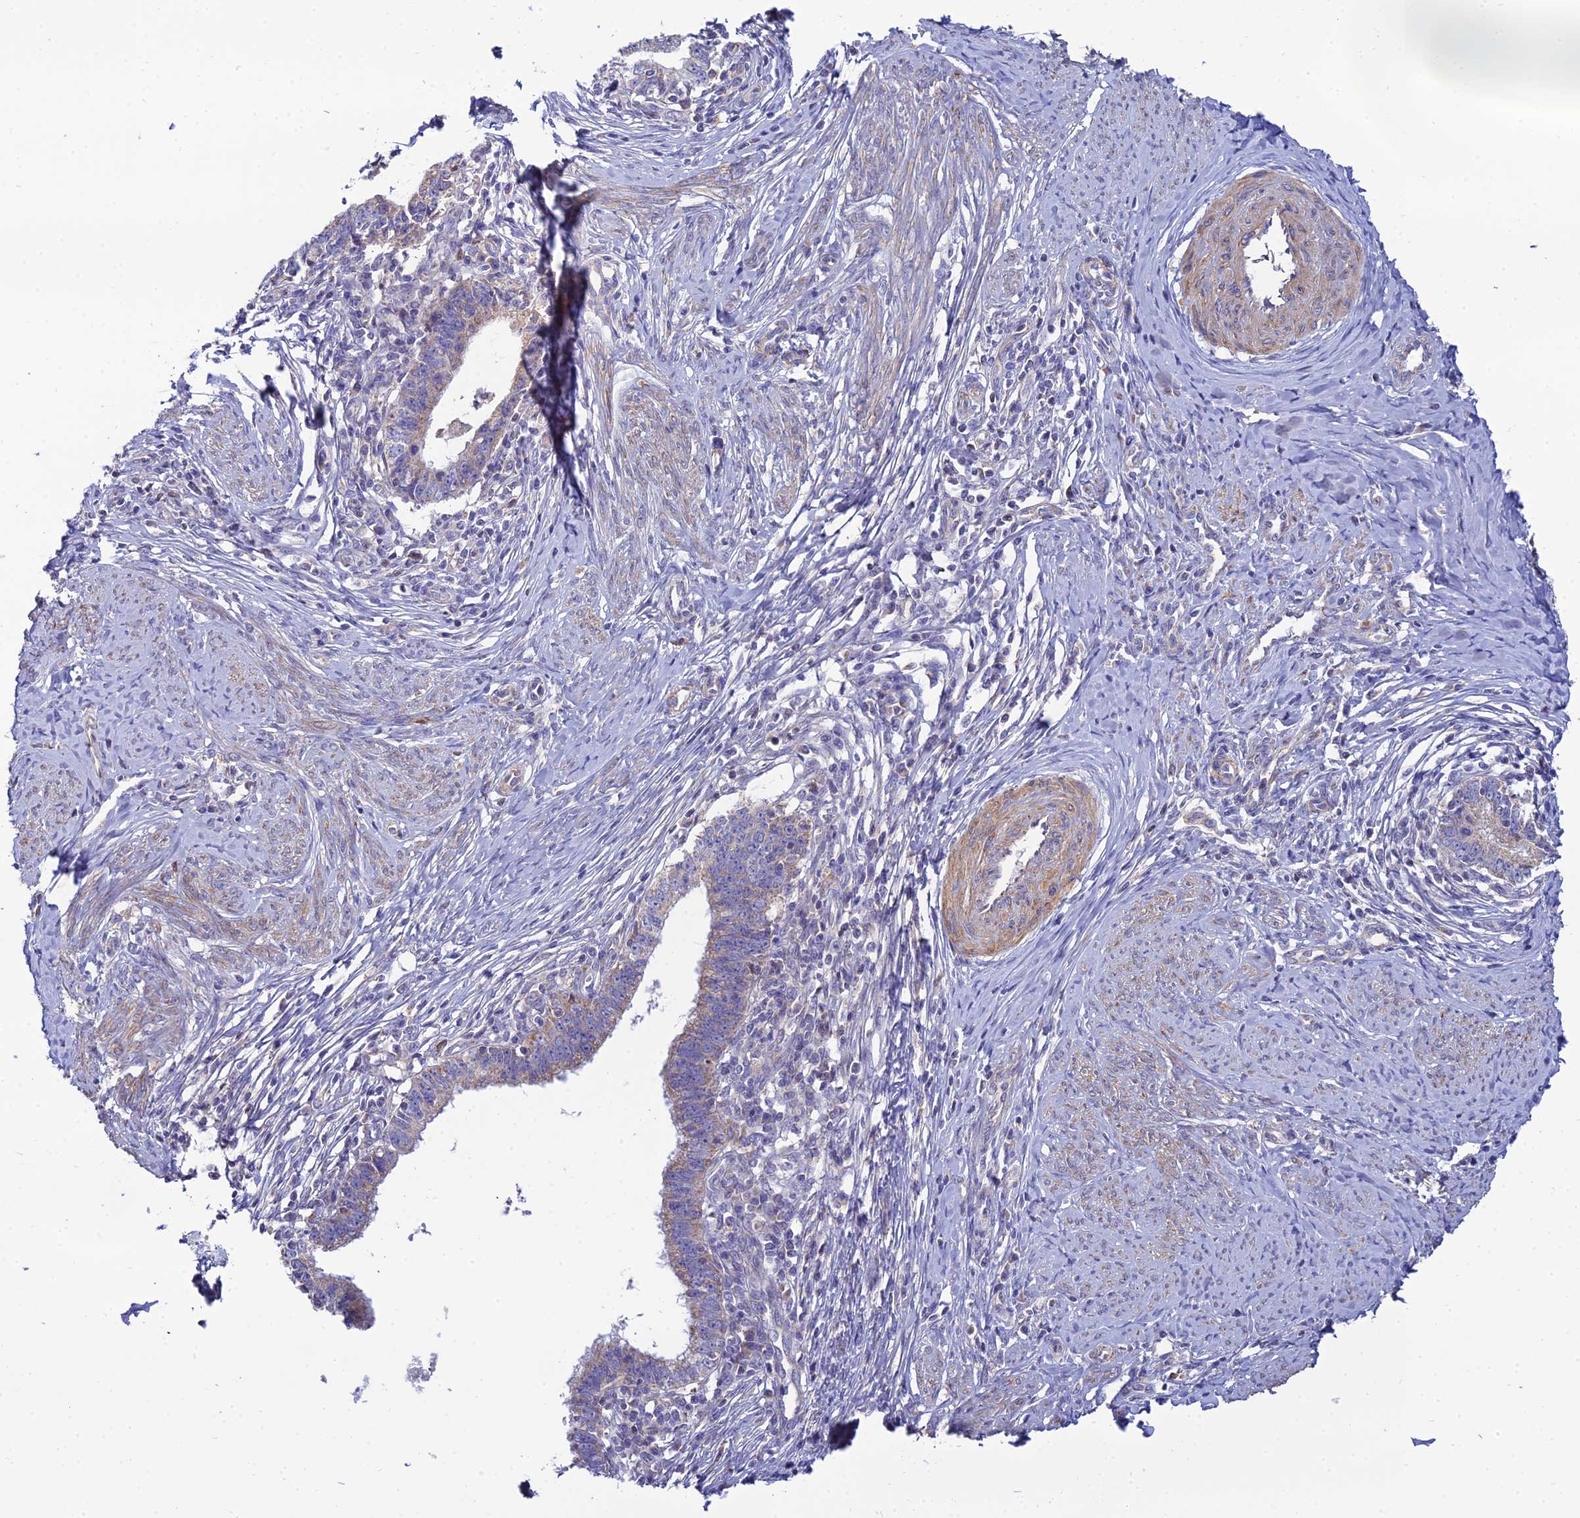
{"staining": {"intensity": "weak", "quantity": "25%-75%", "location": "cytoplasmic/membranous"}, "tissue": "cervical cancer", "cell_type": "Tumor cells", "image_type": "cancer", "snomed": [{"axis": "morphology", "description": "Adenocarcinoma, NOS"}, {"axis": "topography", "description": "Cervix"}], "caption": "IHC image of neoplastic tissue: cervical cancer (adenocarcinoma) stained using immunohistochemistry (IHC) demonstrates low levels of weak protein expression localized specifically in the cytoplasmic/membranous of tumor cells, appearing as a cytoplasmic/membranous brown color.", "gene": "ACOT2", "patient": {"sex": "female", "age": 36}}